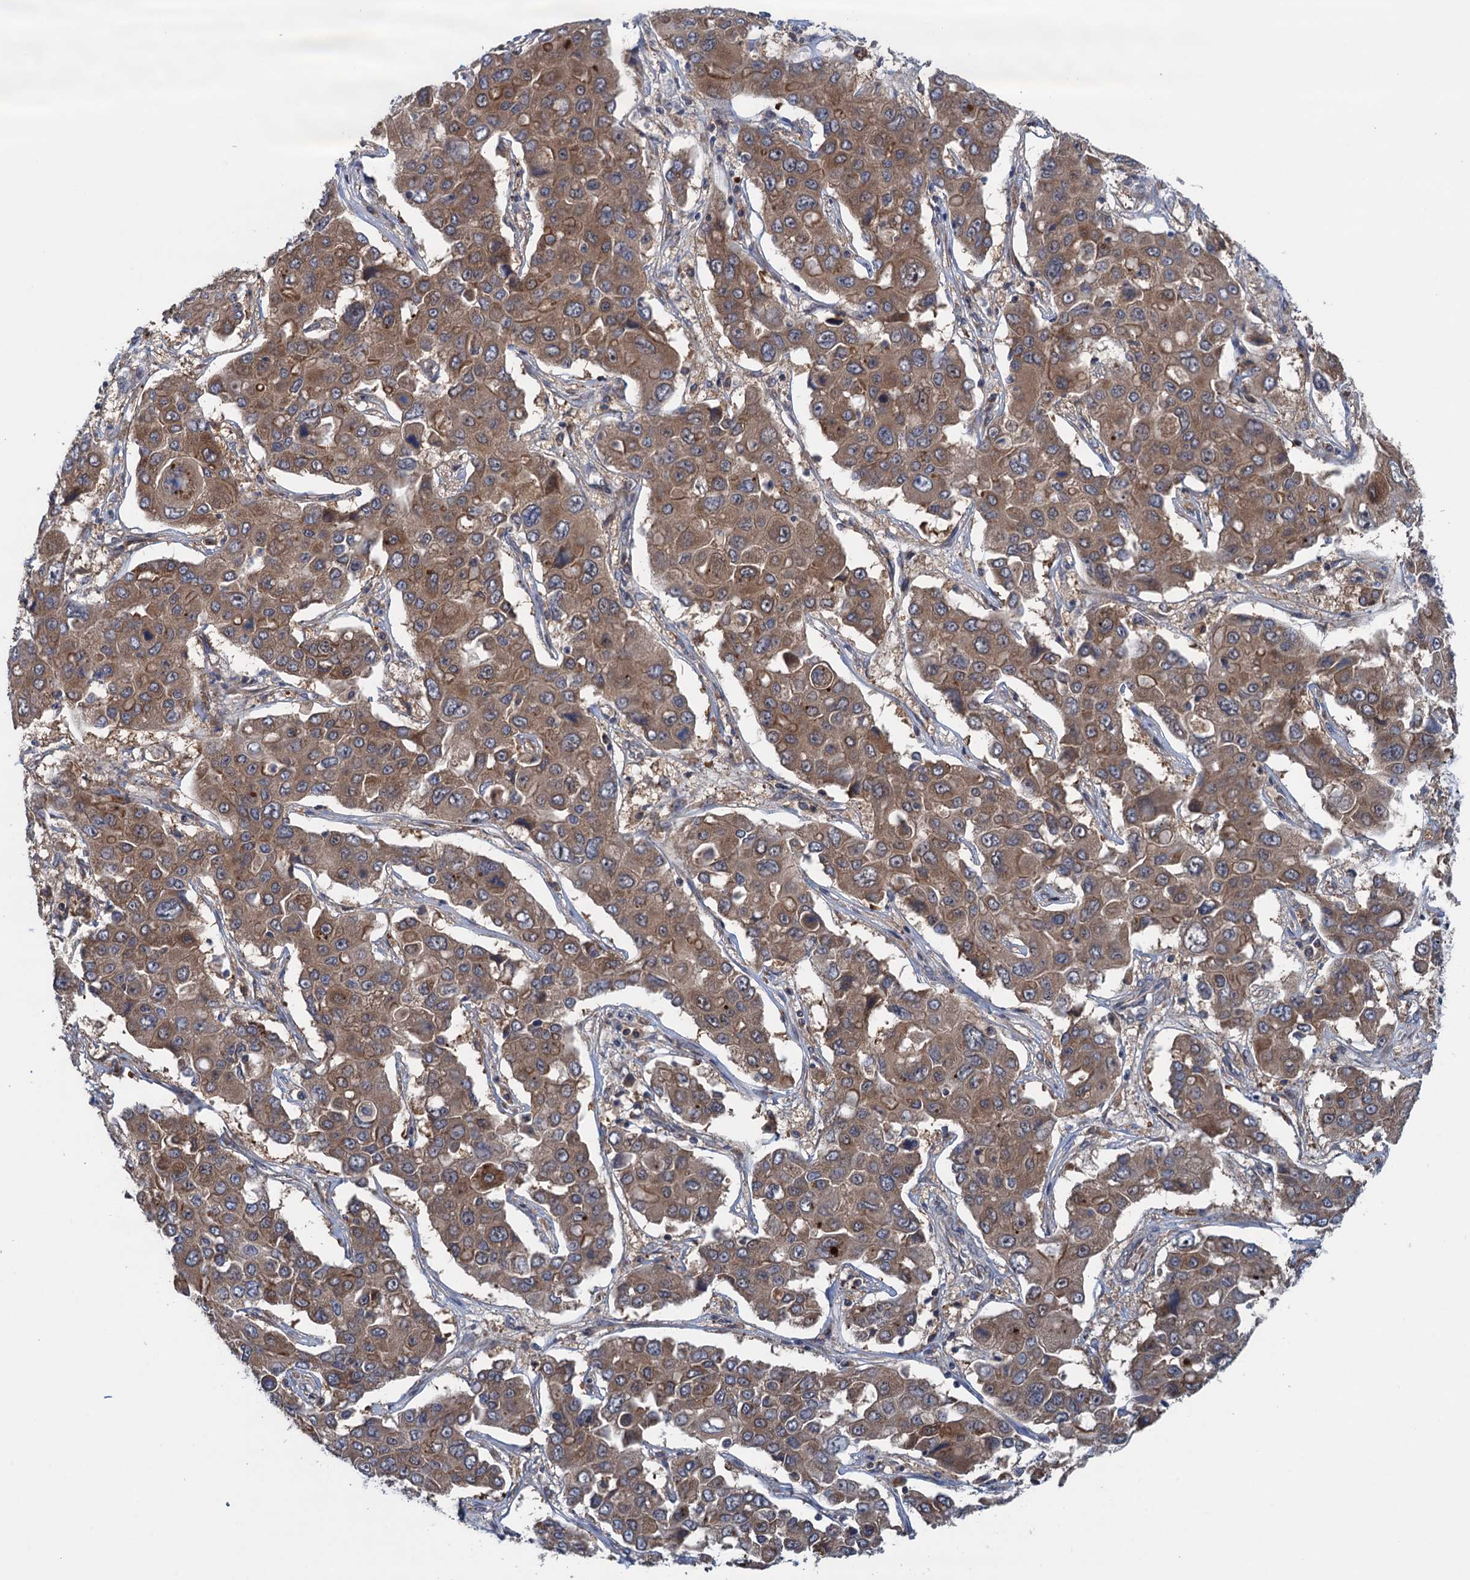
{"staining": {"intensity": "moderate", "quantity": ">75%", "location": "cytoplasmic/membranous"}, "tissue": "liver cancer", "cell_type": "Tumor cells", "image_type": "cancer", "snomed": [{"axis": "morphology", "description": "Cholangiocarcinoma"}, {"axis": "topography", "description": "Liver"}], "caption": "Tumor cells exhibit medium levels of moderate cytoplasmic/membranous expression in approximately >75% of cells in human cholangiocarcinoma (liver). (DAB (3,3'-diaminobenzidine) IHC, brown staining for protein, blue staining for nuclei).", "gene": "CNTN5", "patient": {"sex": "male", "age": 67}}